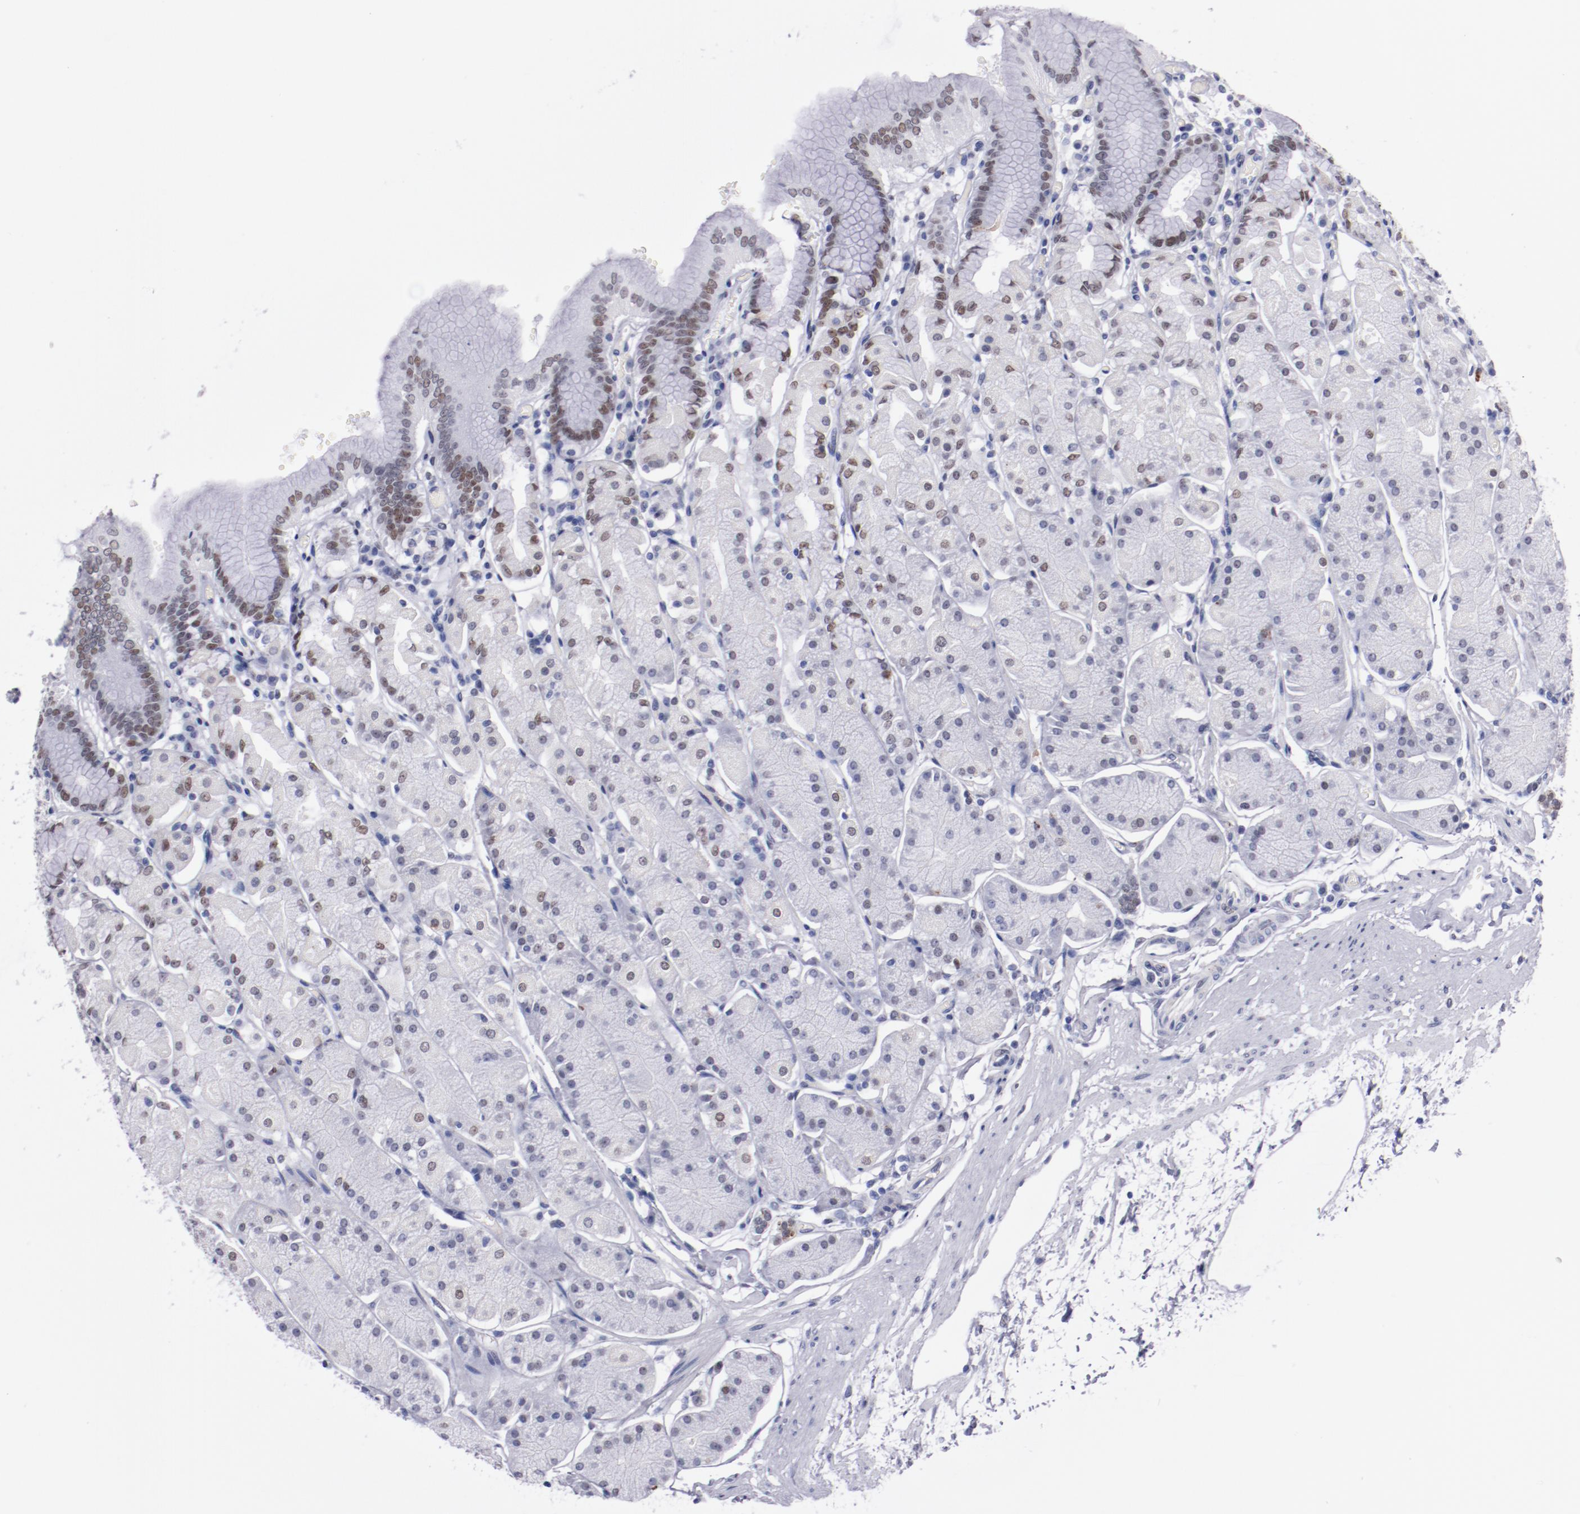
{"staining": {"intensity": "weak", "quantity": "25%-75%", "location": "nuclear"}, "tissue": "stomach", "cell_type": "Glandular cells", "image_type": "normal", "snomed": [{"axis": "morphology", "description": "Normal tissue, NOS"}, {"axis": "topography", "description": "Stomach, upper"}, {"axis": "topography", "description": "Stomach"}], "caption": "Glandular cells exhibit low levels of weak nuclear positivity in approximately 25%-75% of cells in normal stomach.", "gene": "HNF1B", "patient": {"sex": "male", "age": 76}}